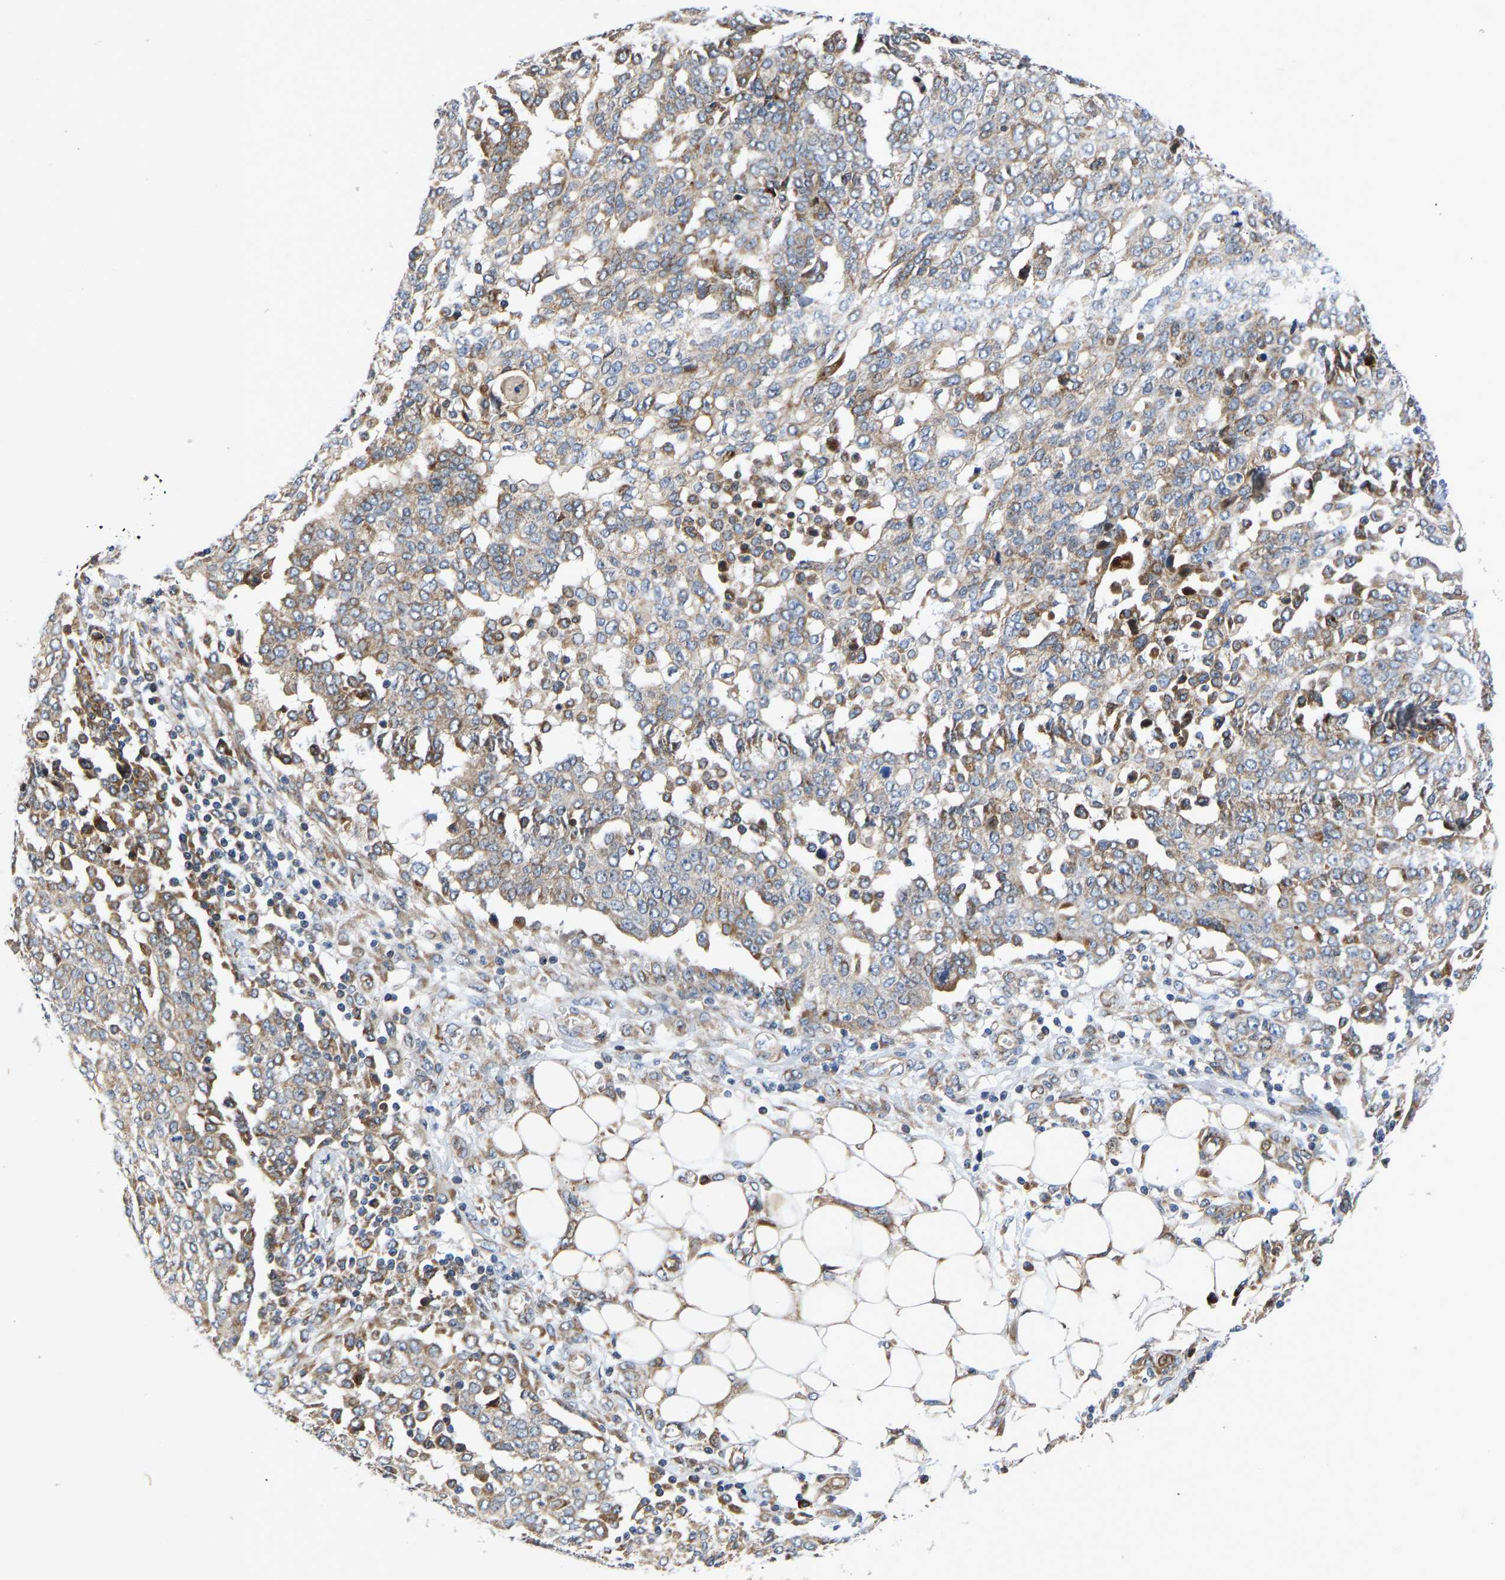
{"staining": {"intensity": "weak", "quantity": "25%-75%", "location": "cytoplasmic/membranous"}, "tissue": "ovarian cancer", "cell_type": "Tumor cells", "image_type": "cancer", "snomed": [{"axis": "morphology", "description": "Cystadenocarcinoma, serous, NOS"}, {"axis": "topography", "description": "Soft tissue"}, {"axis": "topography", "description": "Ovary"}], "caption": "Tumor cells show low levels of weak cytoplasmic/membranous expression in about 25%-75% of cells in ovarian serous cystadenocarcinoma. (IHC, brightfield microscopy, high magnification).", "gene": "TMEM38B", "patient": {"sex": "female", "age": 57}}